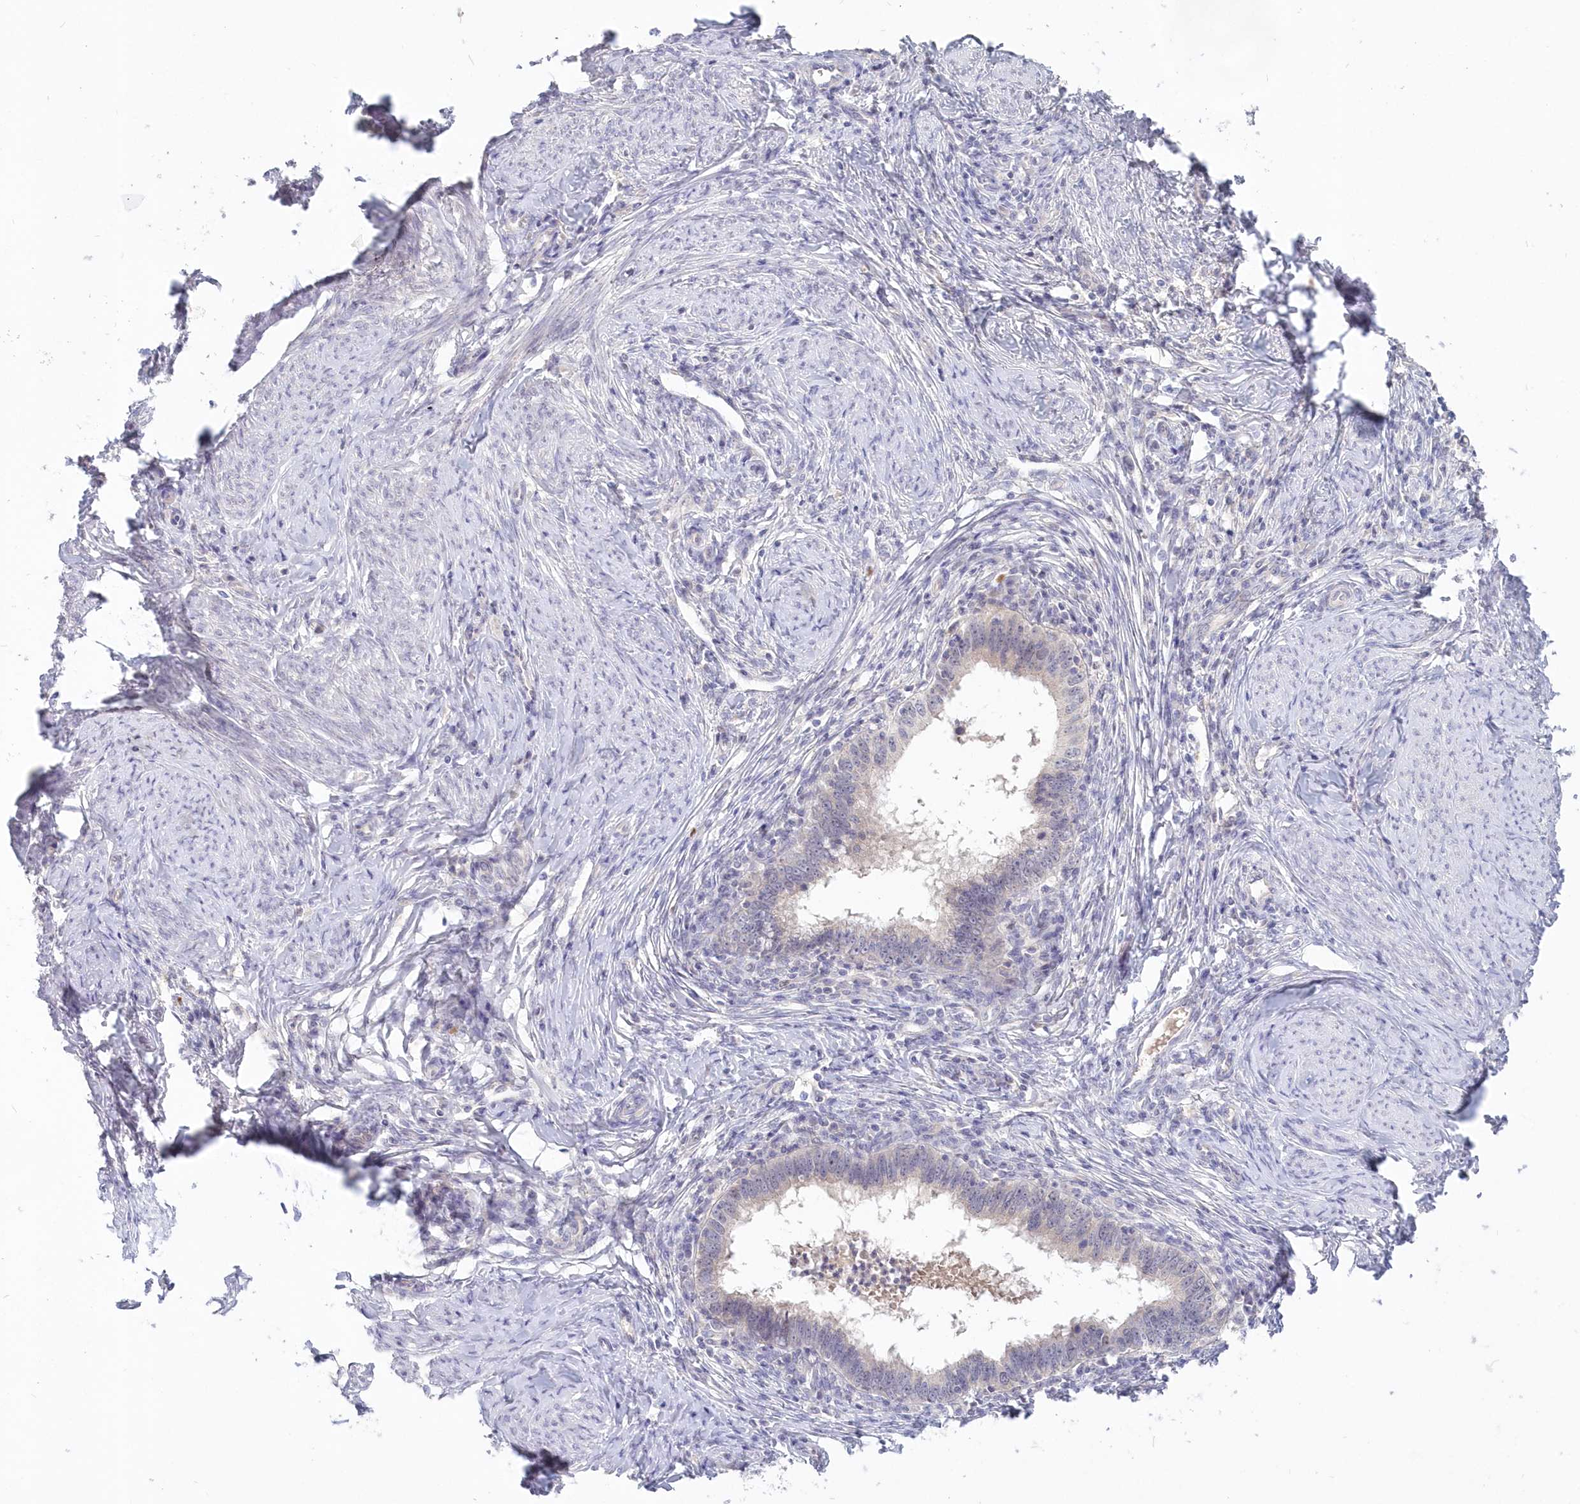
{"staining": {"intensity": "negative", "quantity": "none", "location": "none"}, "tissue": "cervical cancer", "cell_type": "Tumor cells", "image_type": "cancer", "snomed": [{"axis": "morphology", "description": "Adenocarcinoma, NOS"}, {"axis": "topography", "description": "Cervix"}], "caption": "This is an immunohistochemistry image of cervical adenocarcinoma. There is no staining in tumor cells.", "gene": "KATNA1", "patient": {"sex": "female", "age": 36}}